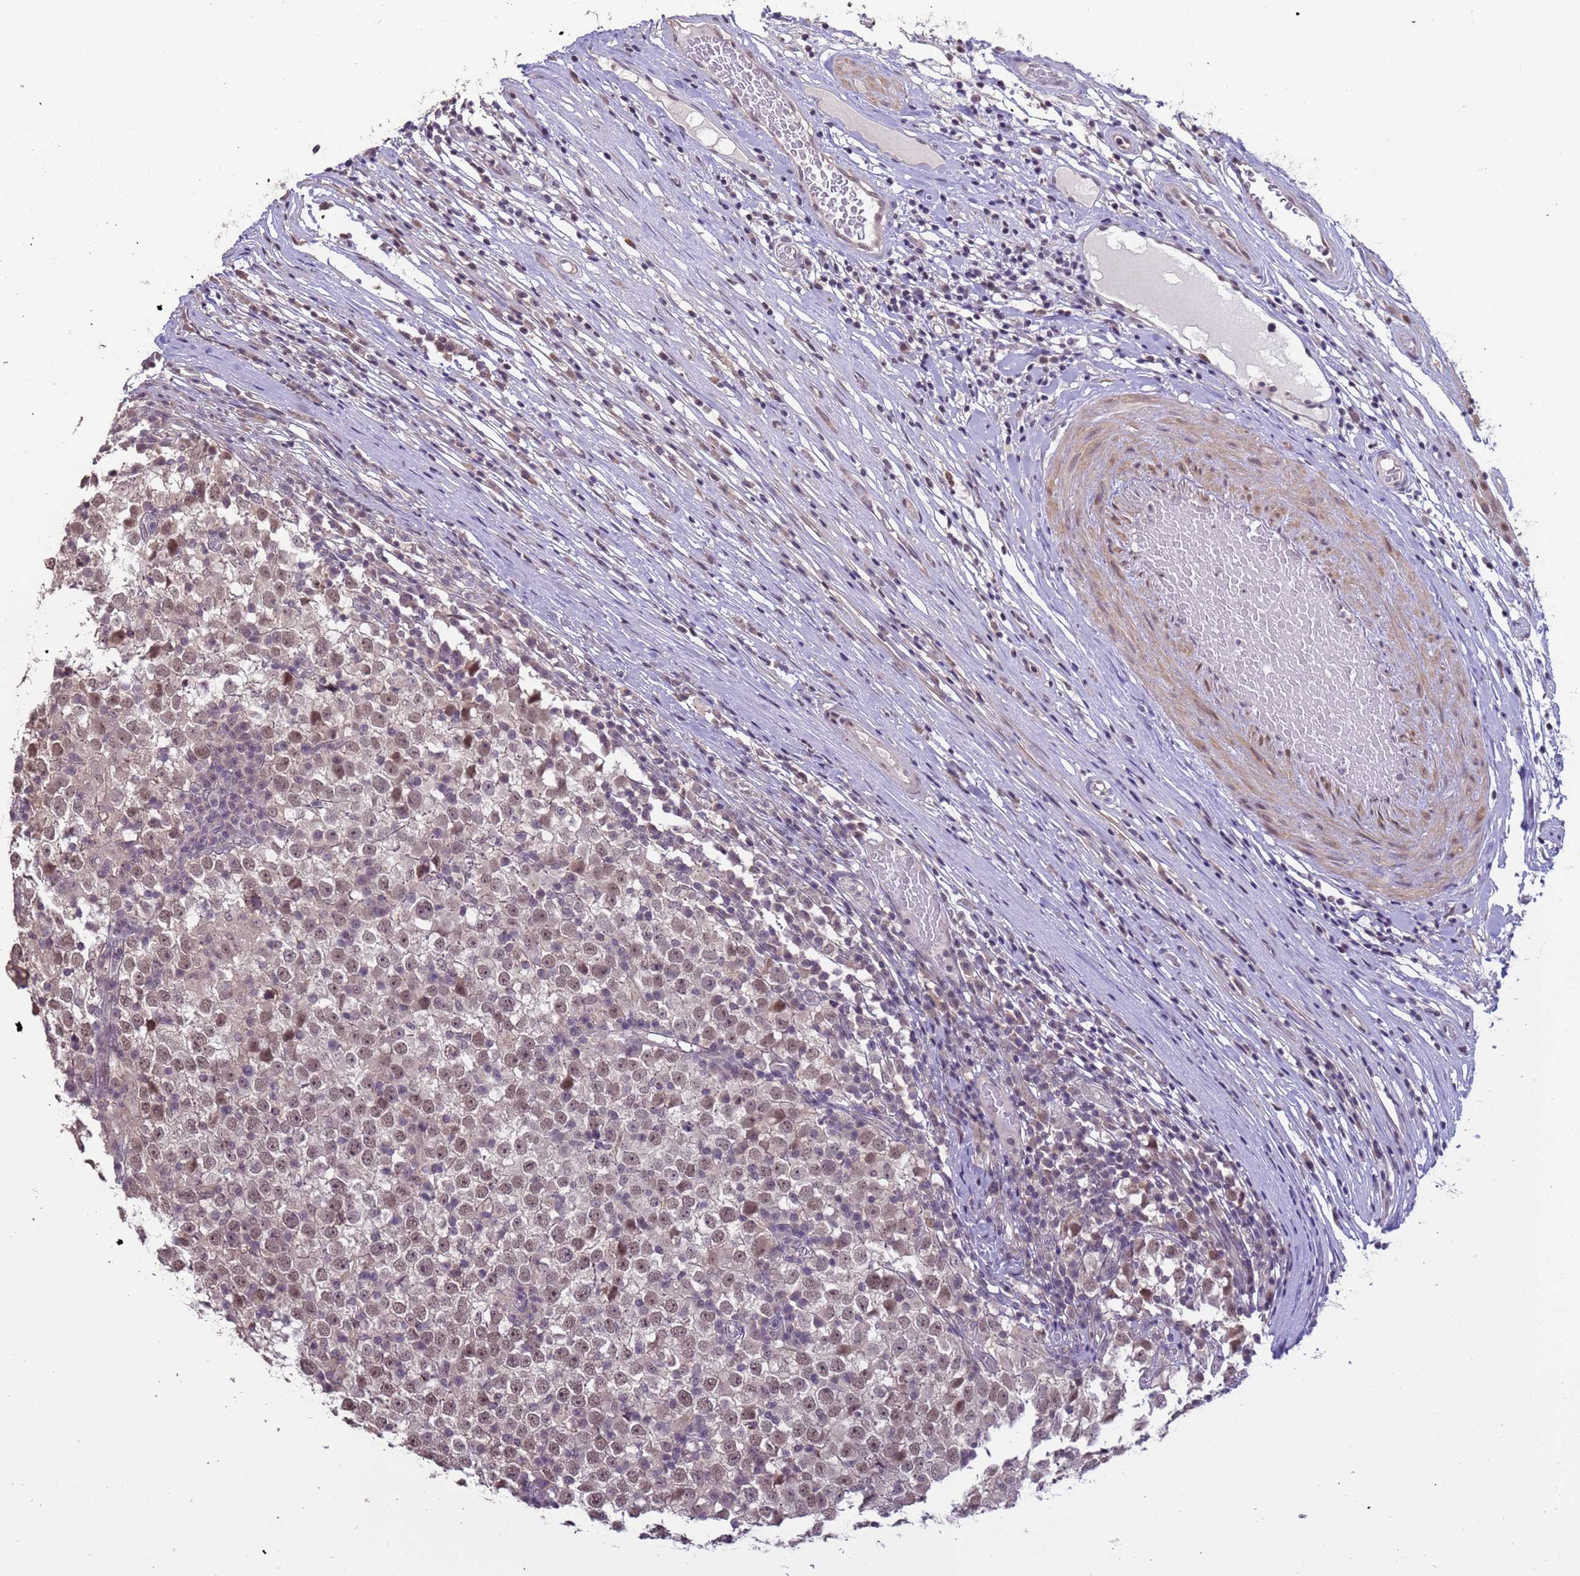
{"staining": {"intensity": "moderate", "quantity": "<25%", "location": "nuclear"}, "tissue": "testis cancer", "cell_type": "Tumor cells", "image_type": "cancer", "snomed": [{"axis": "morphology", "description": "Seminoma, NOS"}, {"axis": "topography", "description": "Testis"}], "caption": "An immunohistochemistry image of neoplastic tissue is shown. Protein staining in brown shows moderate nuclear positivity in seminoma (testis) within tumor cells.", "gene": "VWA3A", "patient": {"sex": "male", "age": 65}}